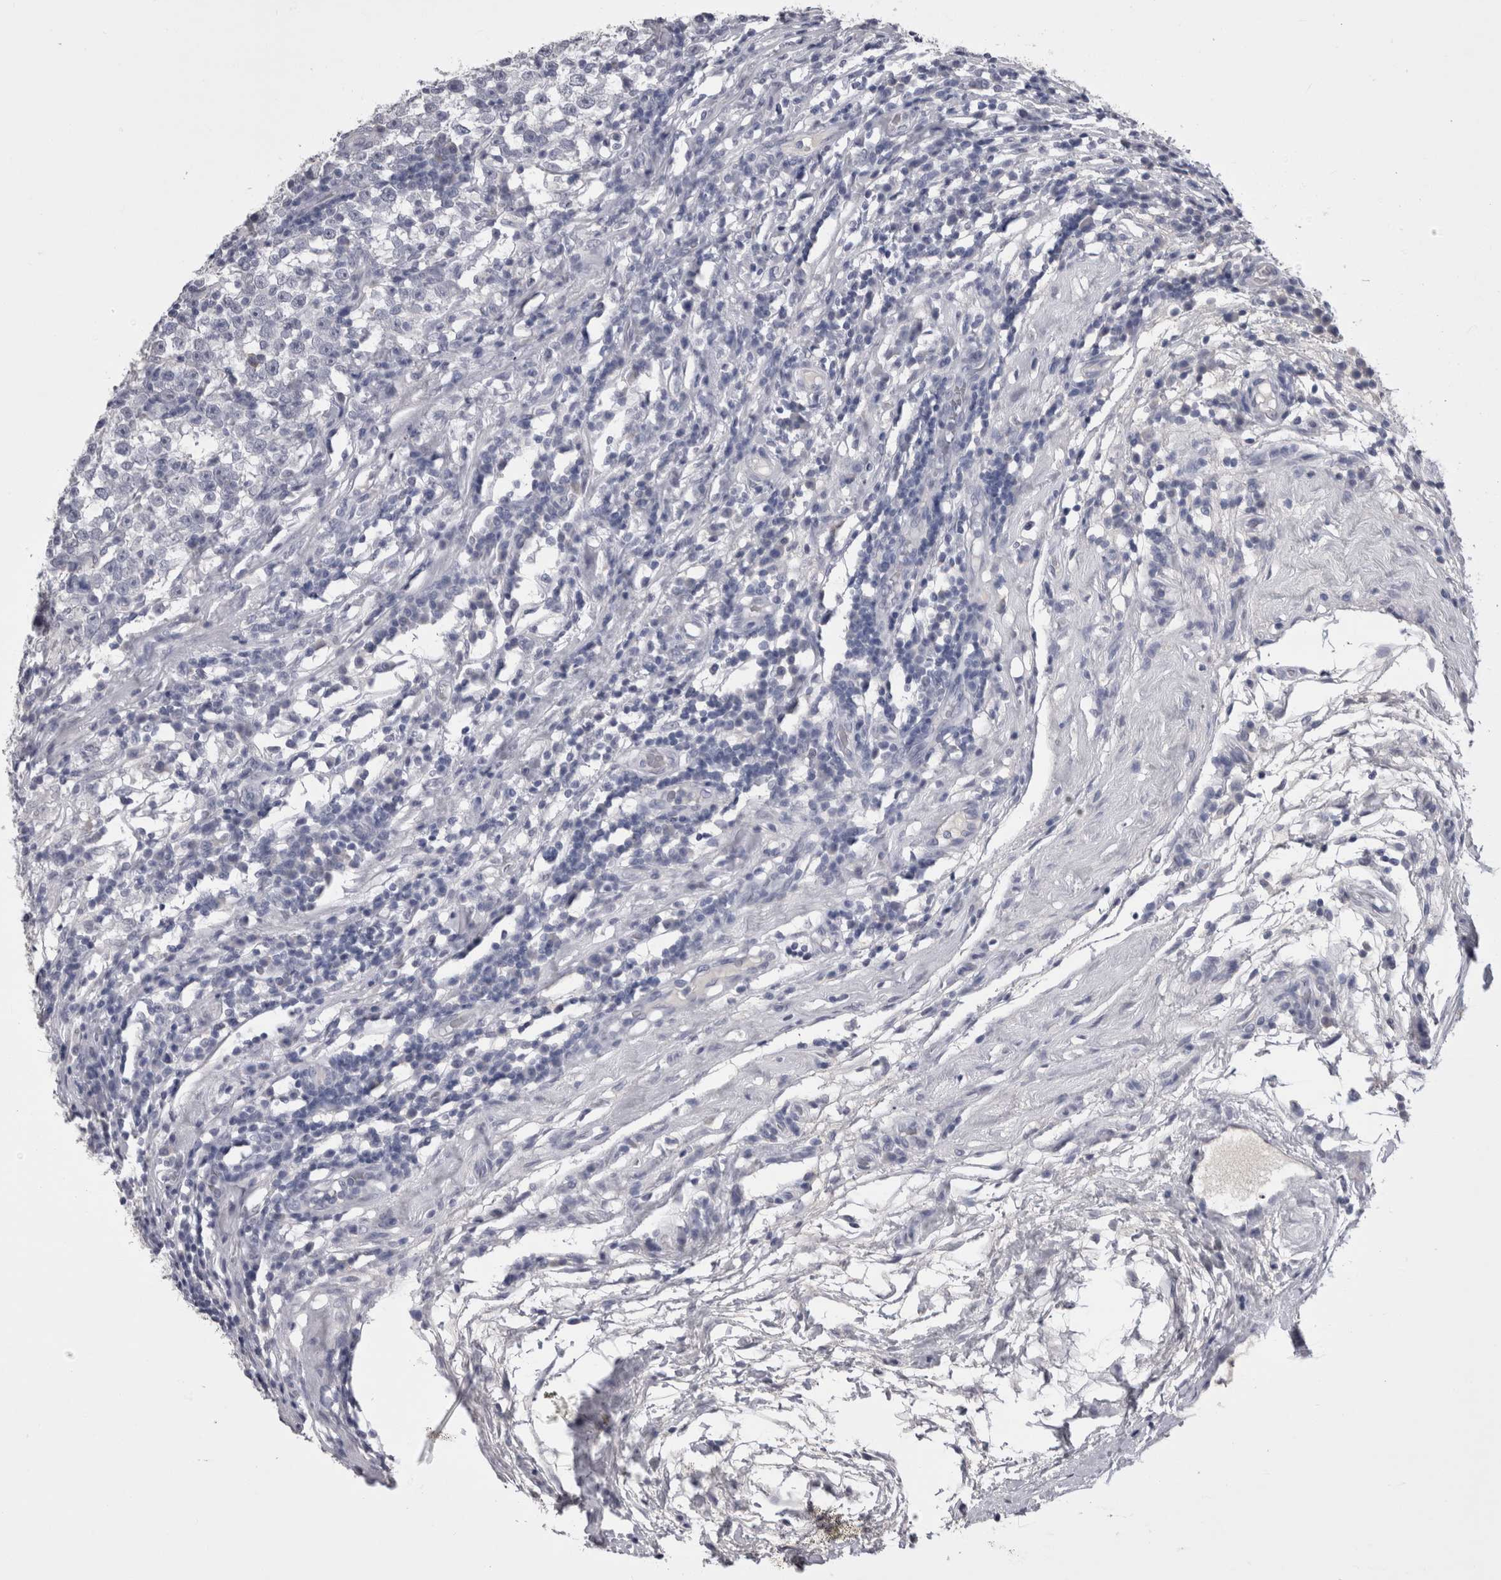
{"staining": {"intensity": "negative", "quantity": "none", "location": "none"}, "tissue": "testis cancer", "cell_type": "Tumor cells", "image_type": "cancer", "snomed": [{"axis": "morphology", "description": "Seminoma, NOS"}, {"axis": "topography", "description": "Testis"}], "caption": "An immunohistochemistry (IHC) image of testis seminoma is shown. There is no staining in tumor cells of testis seminoma.", "gene": "CDHR5", "patient": {"sex": "male", "age": 43}}